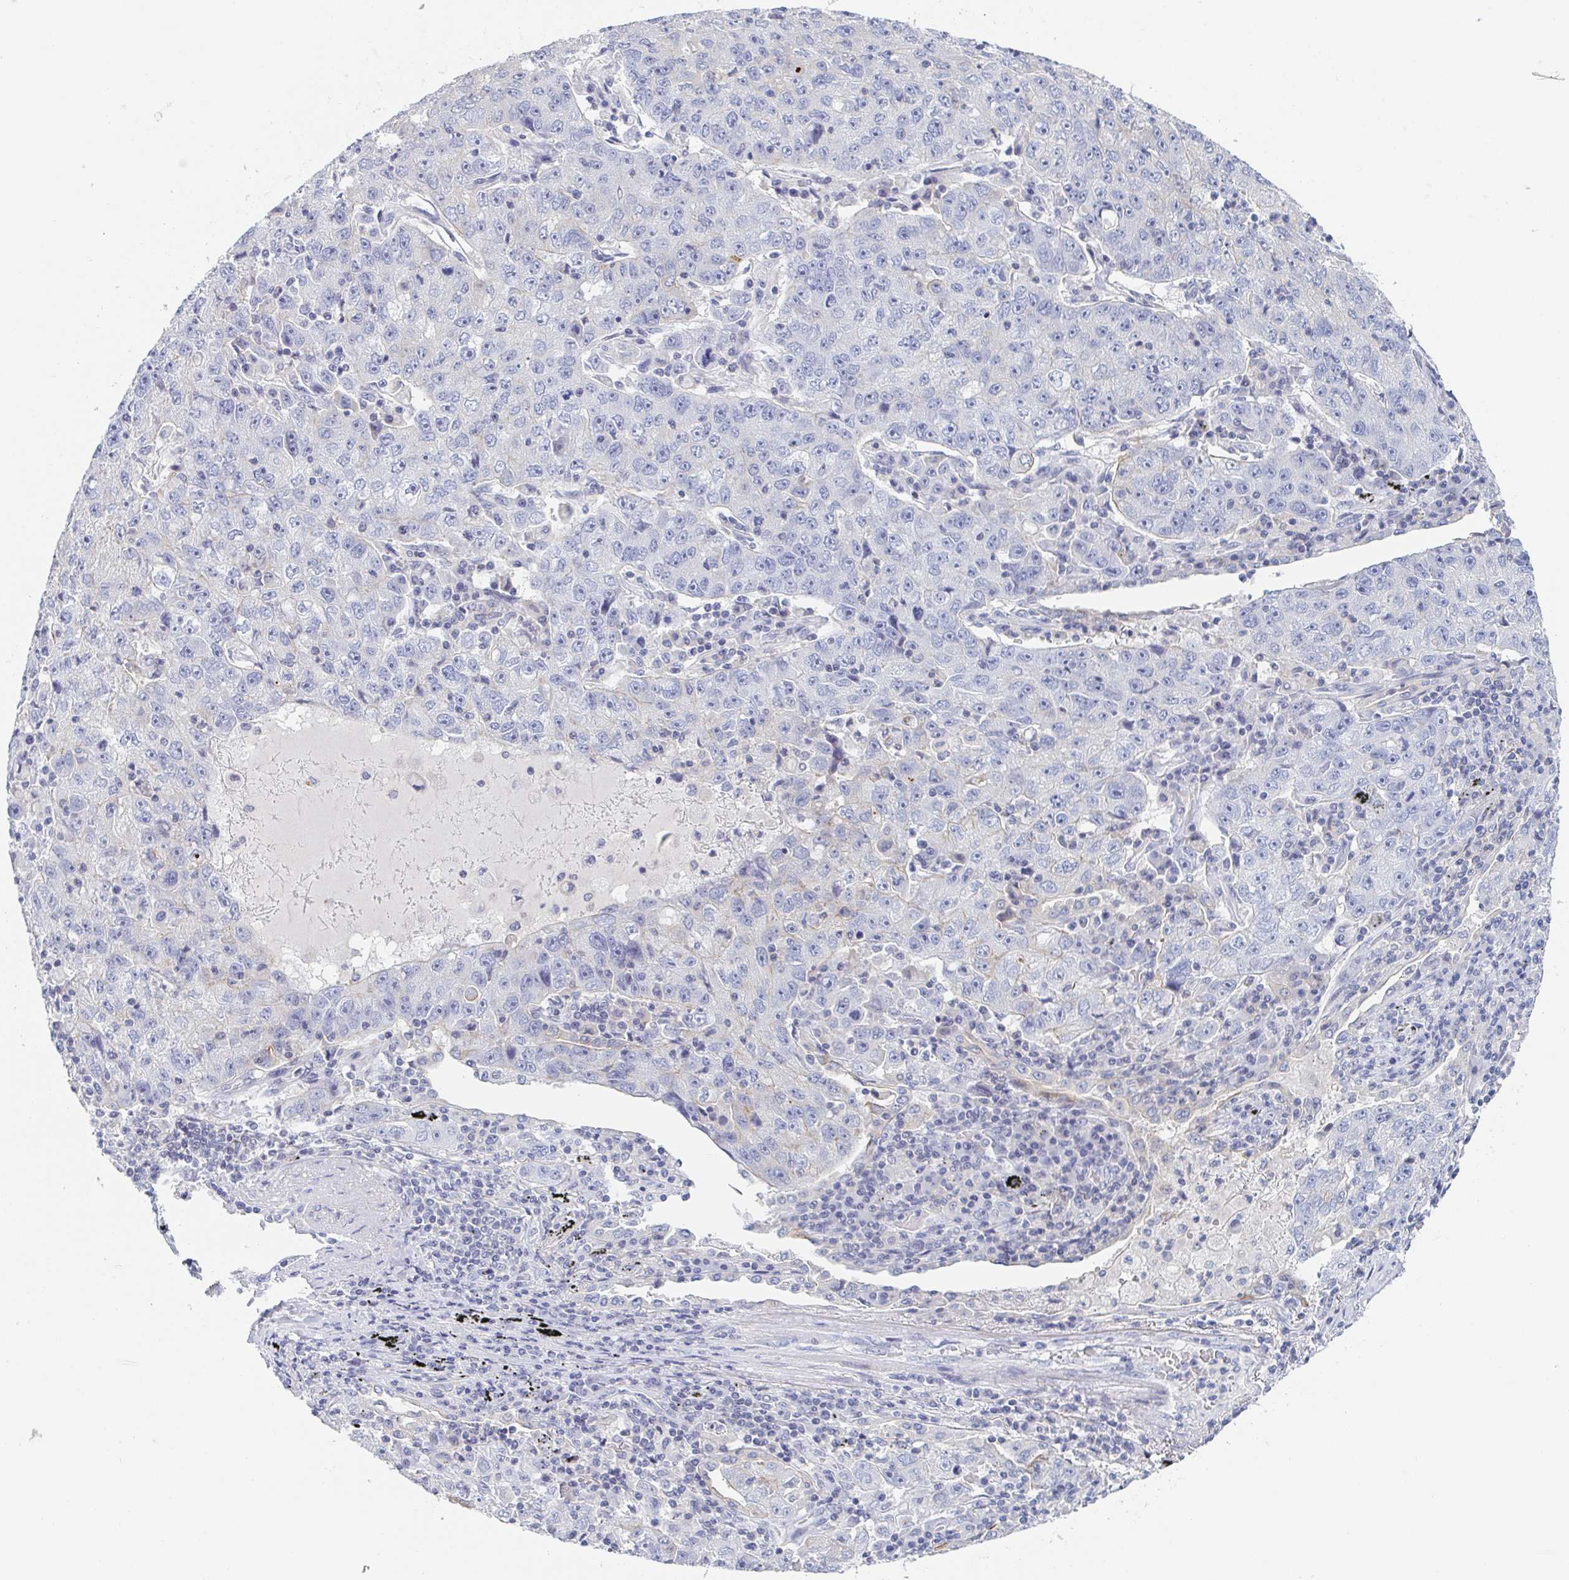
{"staining": {"intensity": "negative", "quantity": "none", "location": "none"}, "tissue": "lung cancer", "cell_type": "Tumor cells", "image_type": "cancer", "snomed": [{"axis": "morphology", "description": "Normal morphology"}, {"axis": "morphology", "description": "Adenocarcinoma, NOS"}, {"axis": "topography", "description": "Lymph node"}, {"axis": "topography", "description": "Lung"}], "caption": "Lung adenocarcinoma was stained to show a protein in brown. There is no significant staining in tumor cells.", "gene": "RHOV", "patient": {"sex": "female", "age": 57}}